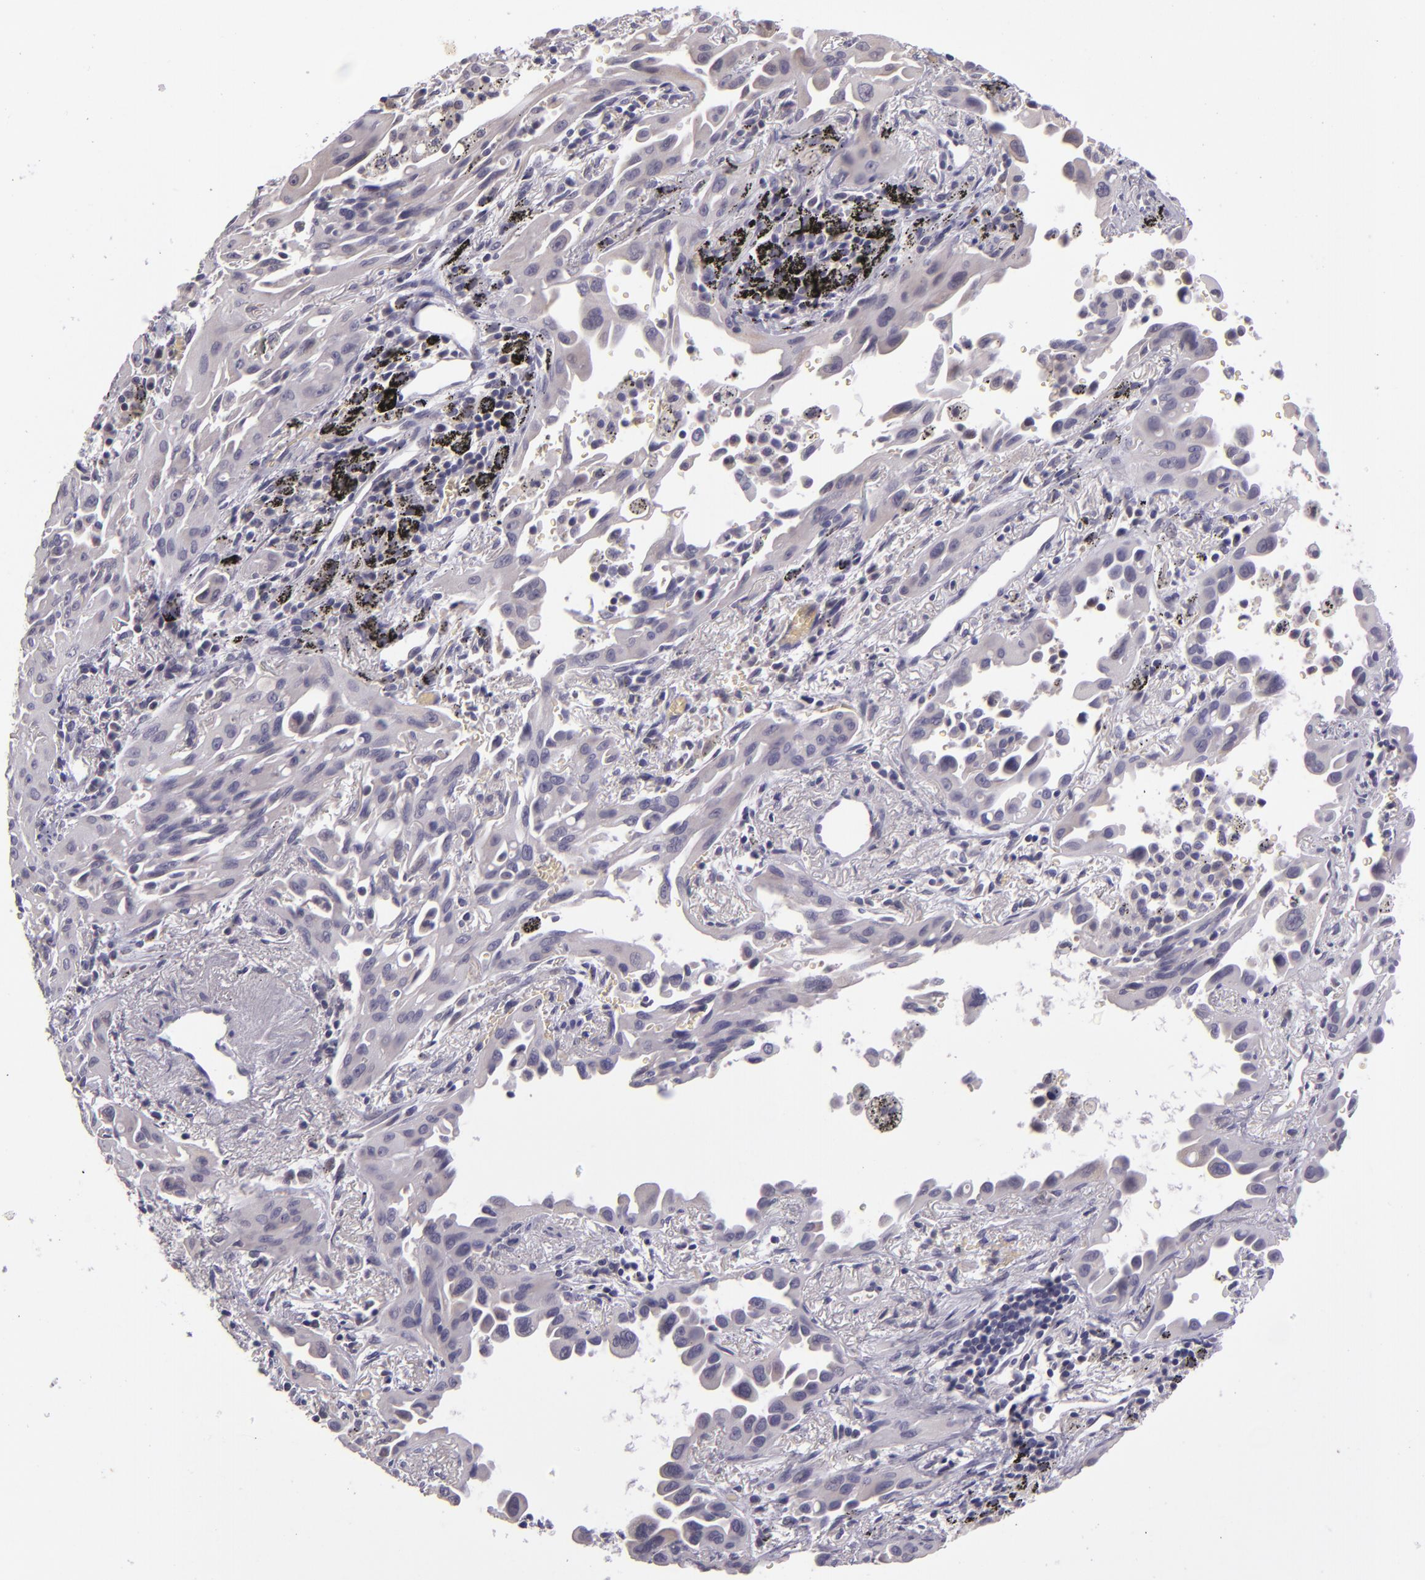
{"staining": {"intensity": "negative", "quantity": "none", "location": "none"}, "tissue": "lung cancer", "cell_type": "Tumor cells", "image_type": "cancer", "snomed": [{"axis": "morphology", "description": "Adenocarcinoma, NOS"}, {"axis": "topography", "description": "Lung"}], "caption": "This is a image of IHC staining of lung adenocarcinoma, which shows no positivity in tumor cells.", "gene": "SNCB", "patient": {"sex": "male", "age": 68}}